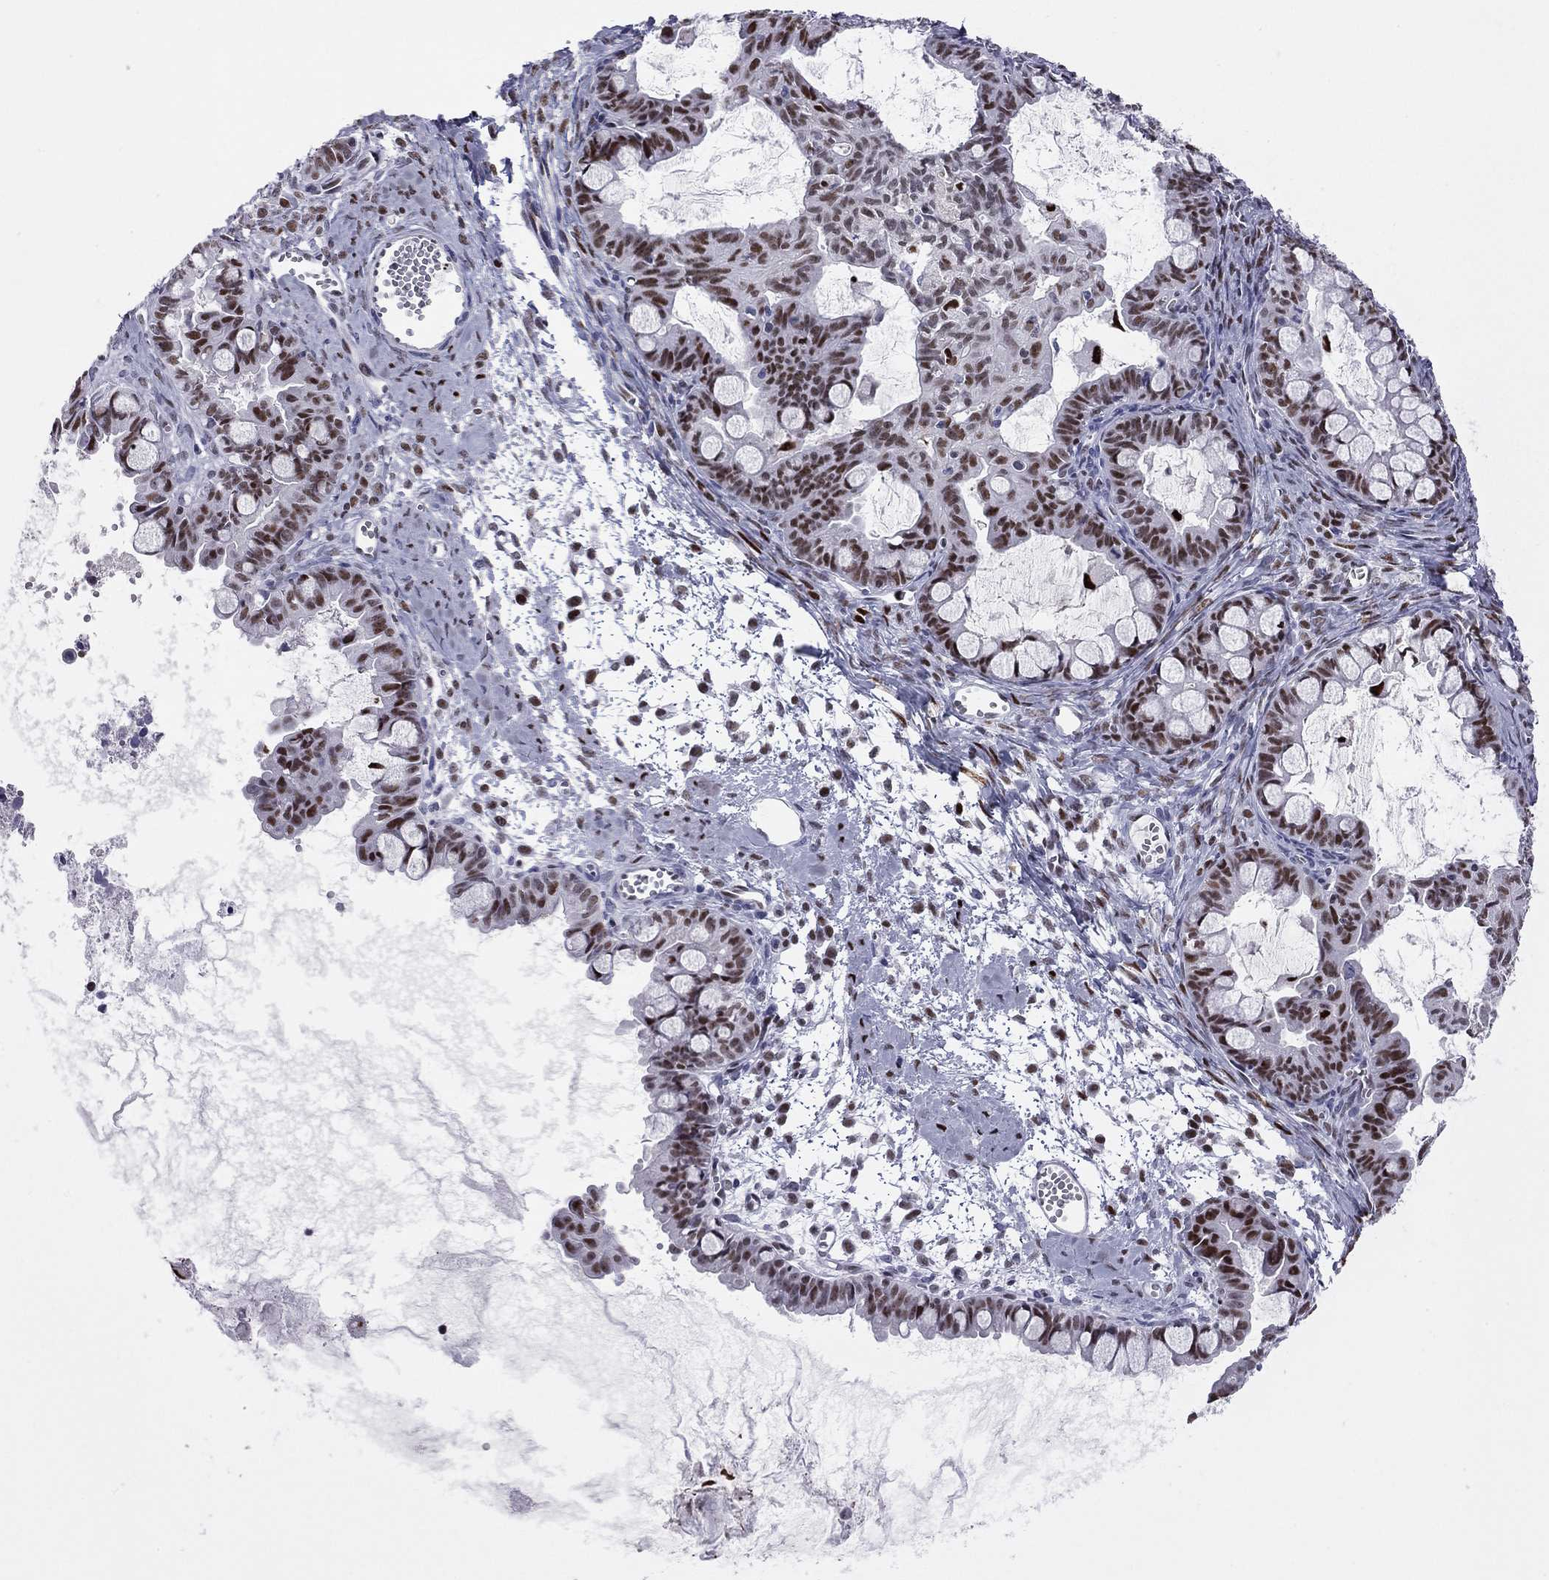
{"staining": {"intensity": "strong", "quantity": ">75%", "location": "nuclear"}, "tissue": "ovarian cancer", "cell_type": "Tumor cells", "image_type": "cancer", "snomed": [{"axis": "morphology", "description": "Cystadenocarcinoma, mucinous, NOS"}, {"axis": "topography", "description": "Ovary"}], "caption": "Immunohistochemical staining of human ovarian mucinous cystadenocarcinoma shows high levels of strong nuclear expression in approximately >75% of tumor cells.", "gene": "PCGF3", "patient": {"sex": "female", "age": 63}}